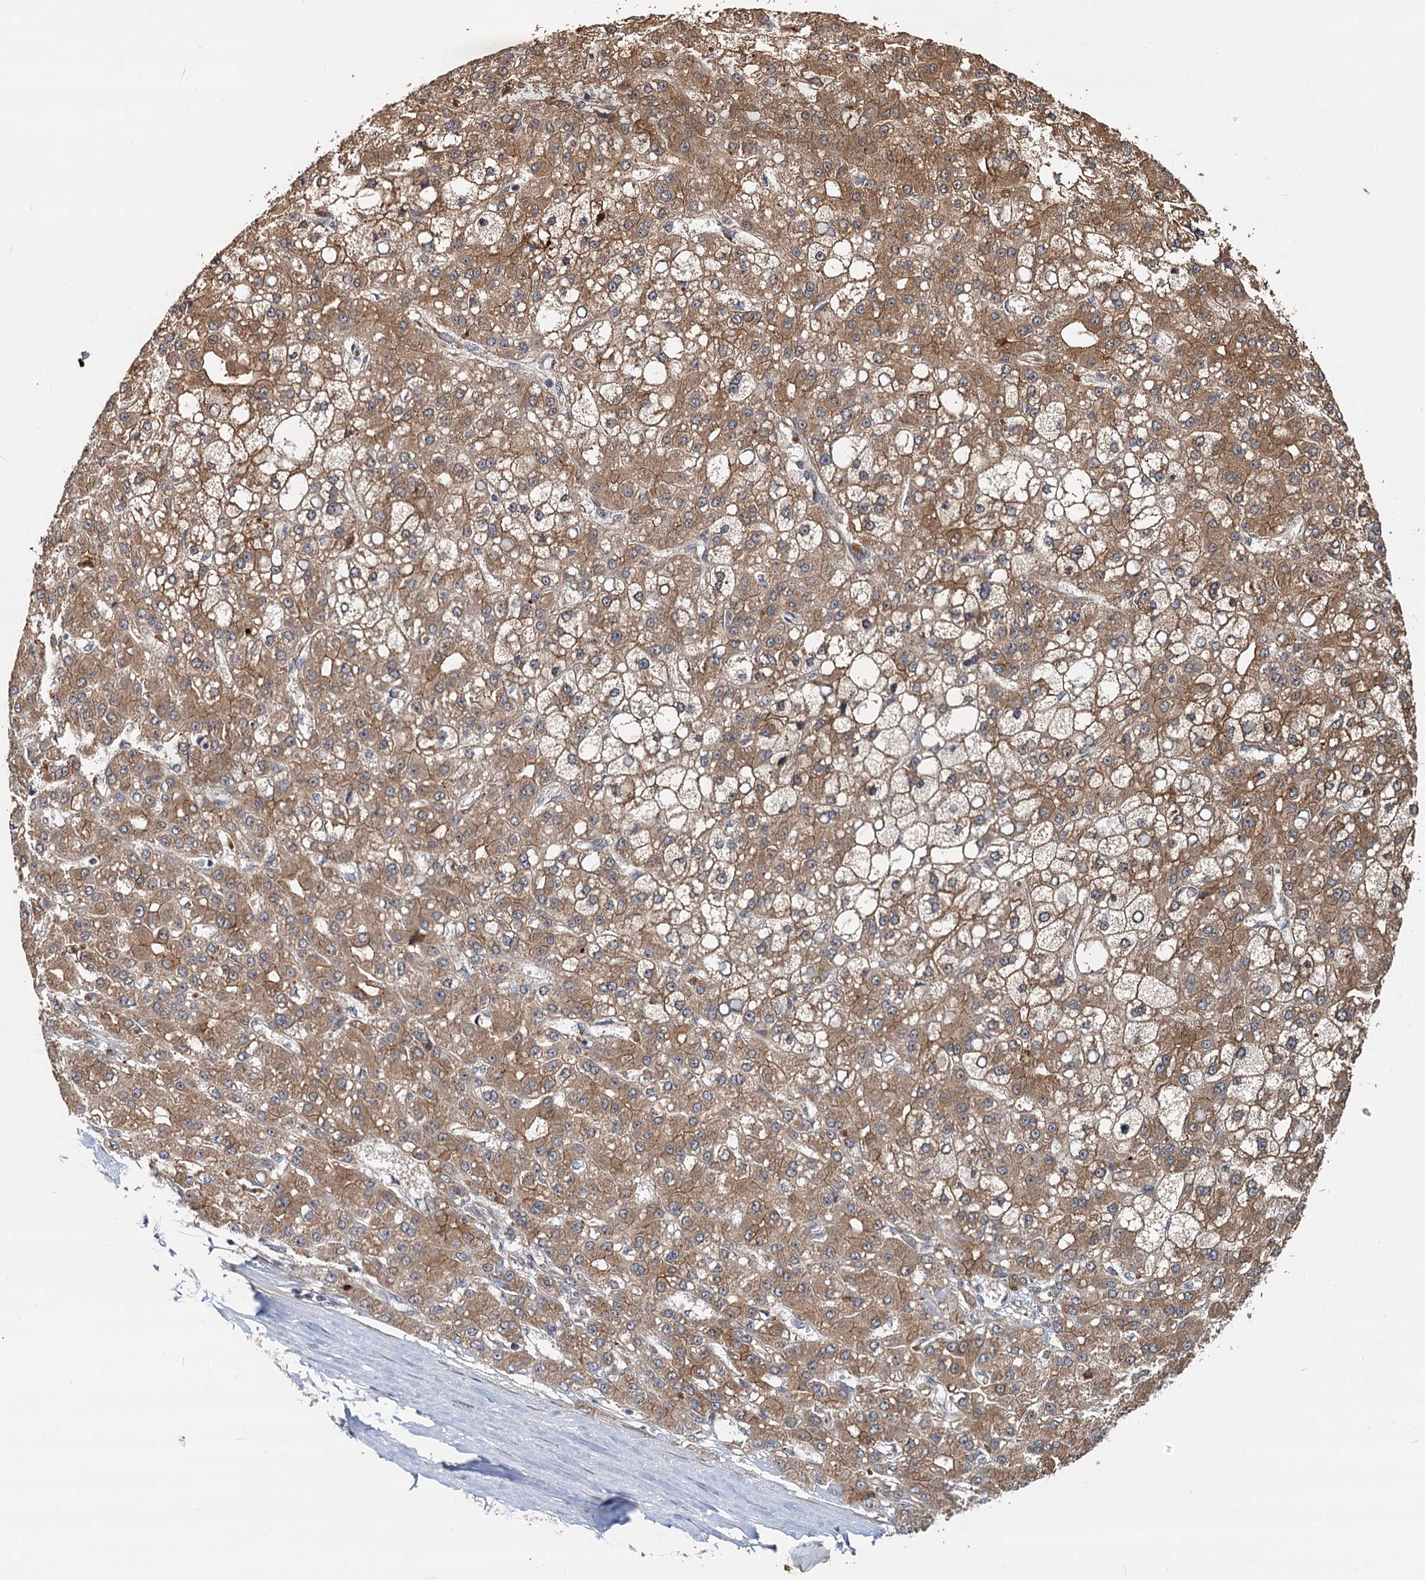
{"staining": {"intensity": "moderate", "quantity": ">75%", "location": "cytoplasmic/membranous"}, "tissue": "liver cancer", "cell_type": "Tumor cells", "image_type": "cancer", "snomed": [{"axis": "morphology", "description": "Carcinoma, Hepatocellular, NOS"}, {"axis": "topography", "description": "Liver"}], "caption": "Liver cancer was stained to show a protein in brown. There is medium levels of moderate cytoplasmic/membranous expression in approximately >75% of tumor cells. The staining was performed using DAB (3,3'-diaminobenzidine), with brown indicating positive protein expression. Nuclei are stained blue with hematoxylin.", "gene": "LRRK2", "patient": {"sex": "male", "age": 67}}